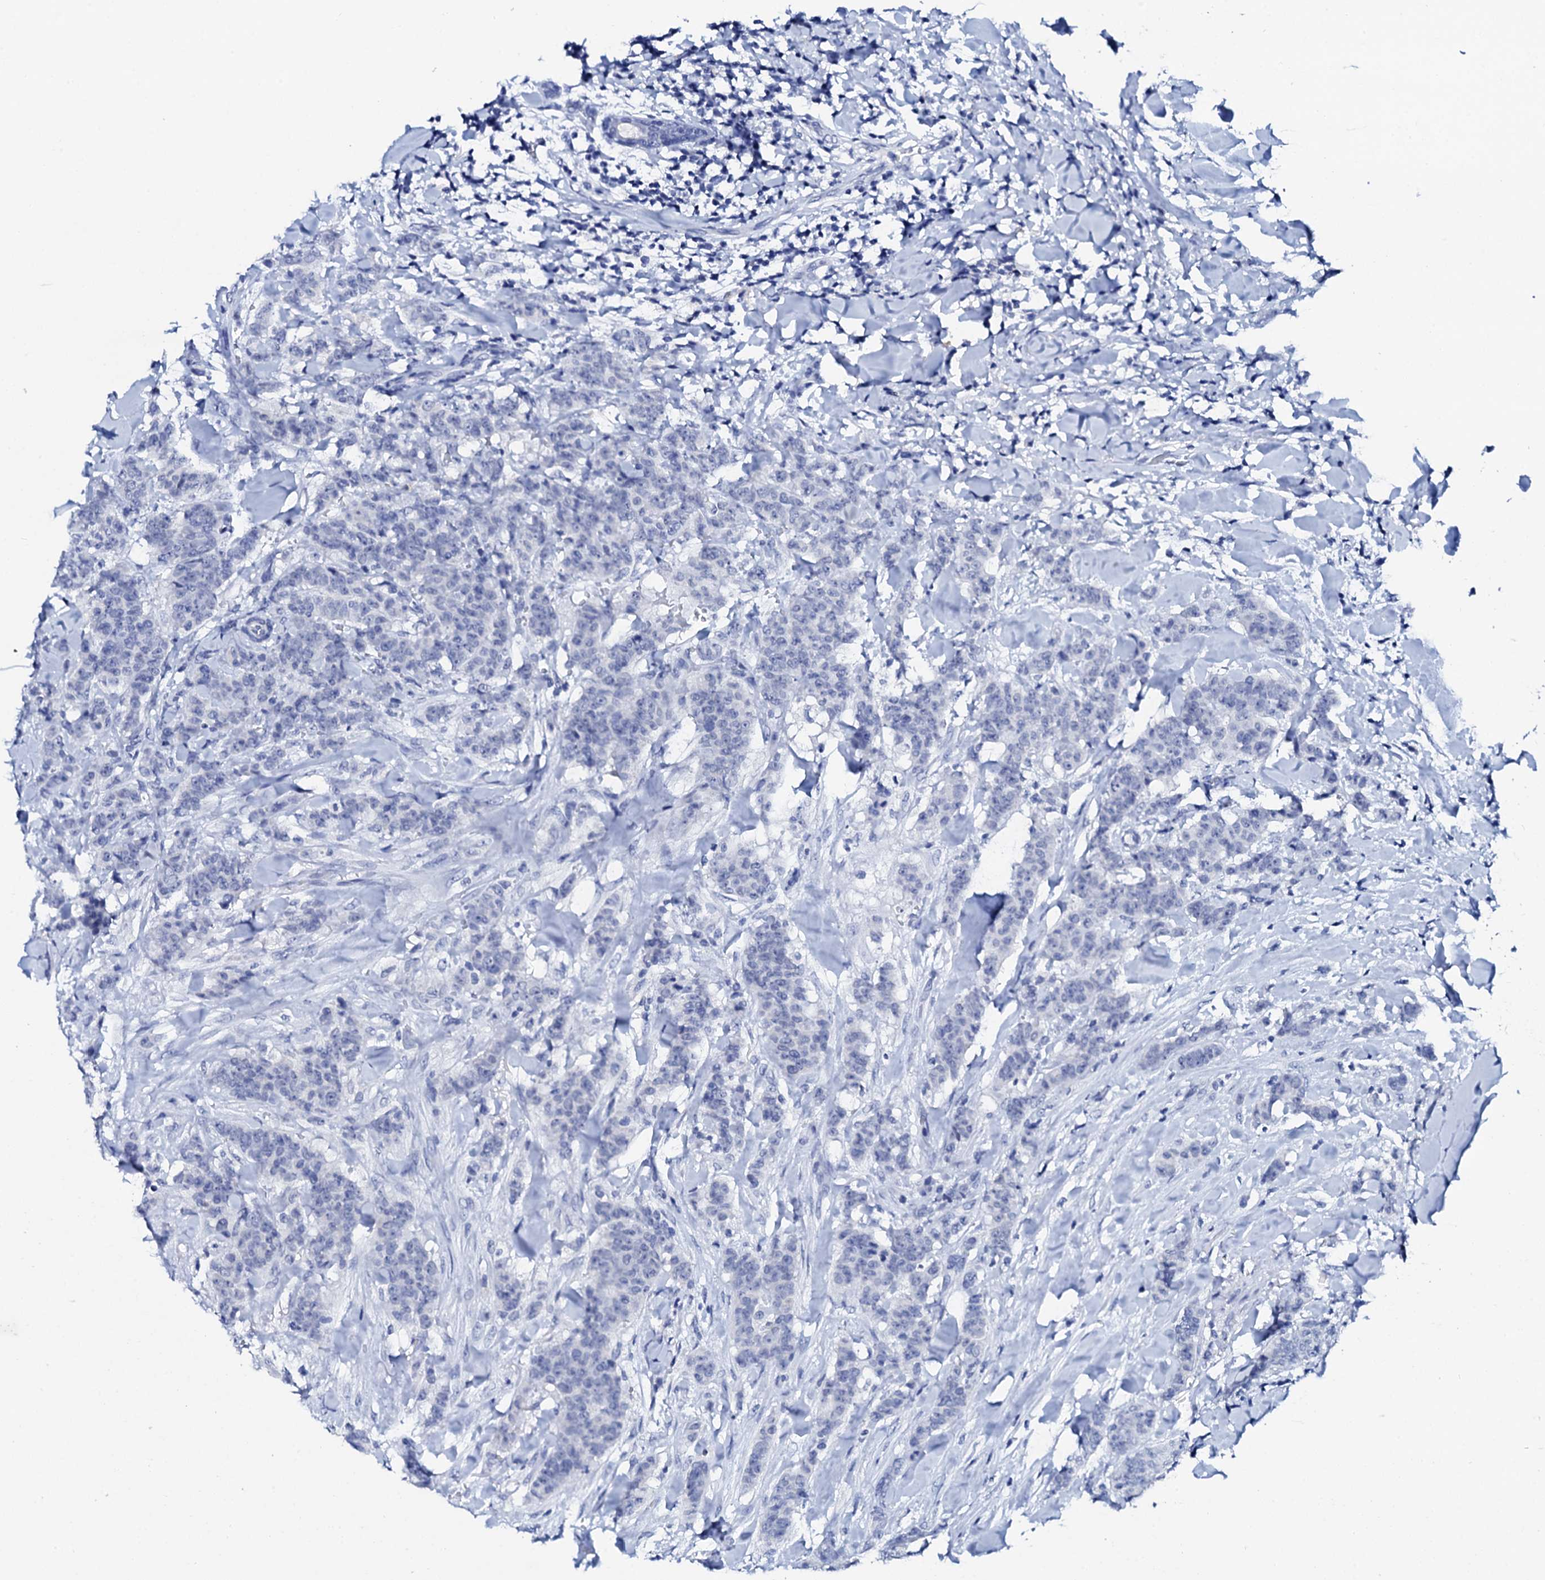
{"staining": {"intensity": "negative", "quantity": "none", "location": "none"}, "tissue": "breast cancer", "cell_type": "Tumor cells", "image_type": "cancer", "snomed": [{"axis": "morphology", "description": "Duct carcinoma"}, {"axis": "topography", "description": "Breast"}], "caption": "Protein analysis of breast invasive ductal carcinoma exhibits no significant positivity in tumor cells. (DAB immunohistochemistry, high magnification).", "gene": "SPATA19", "patient": {"sex": "female", "age": 40}}